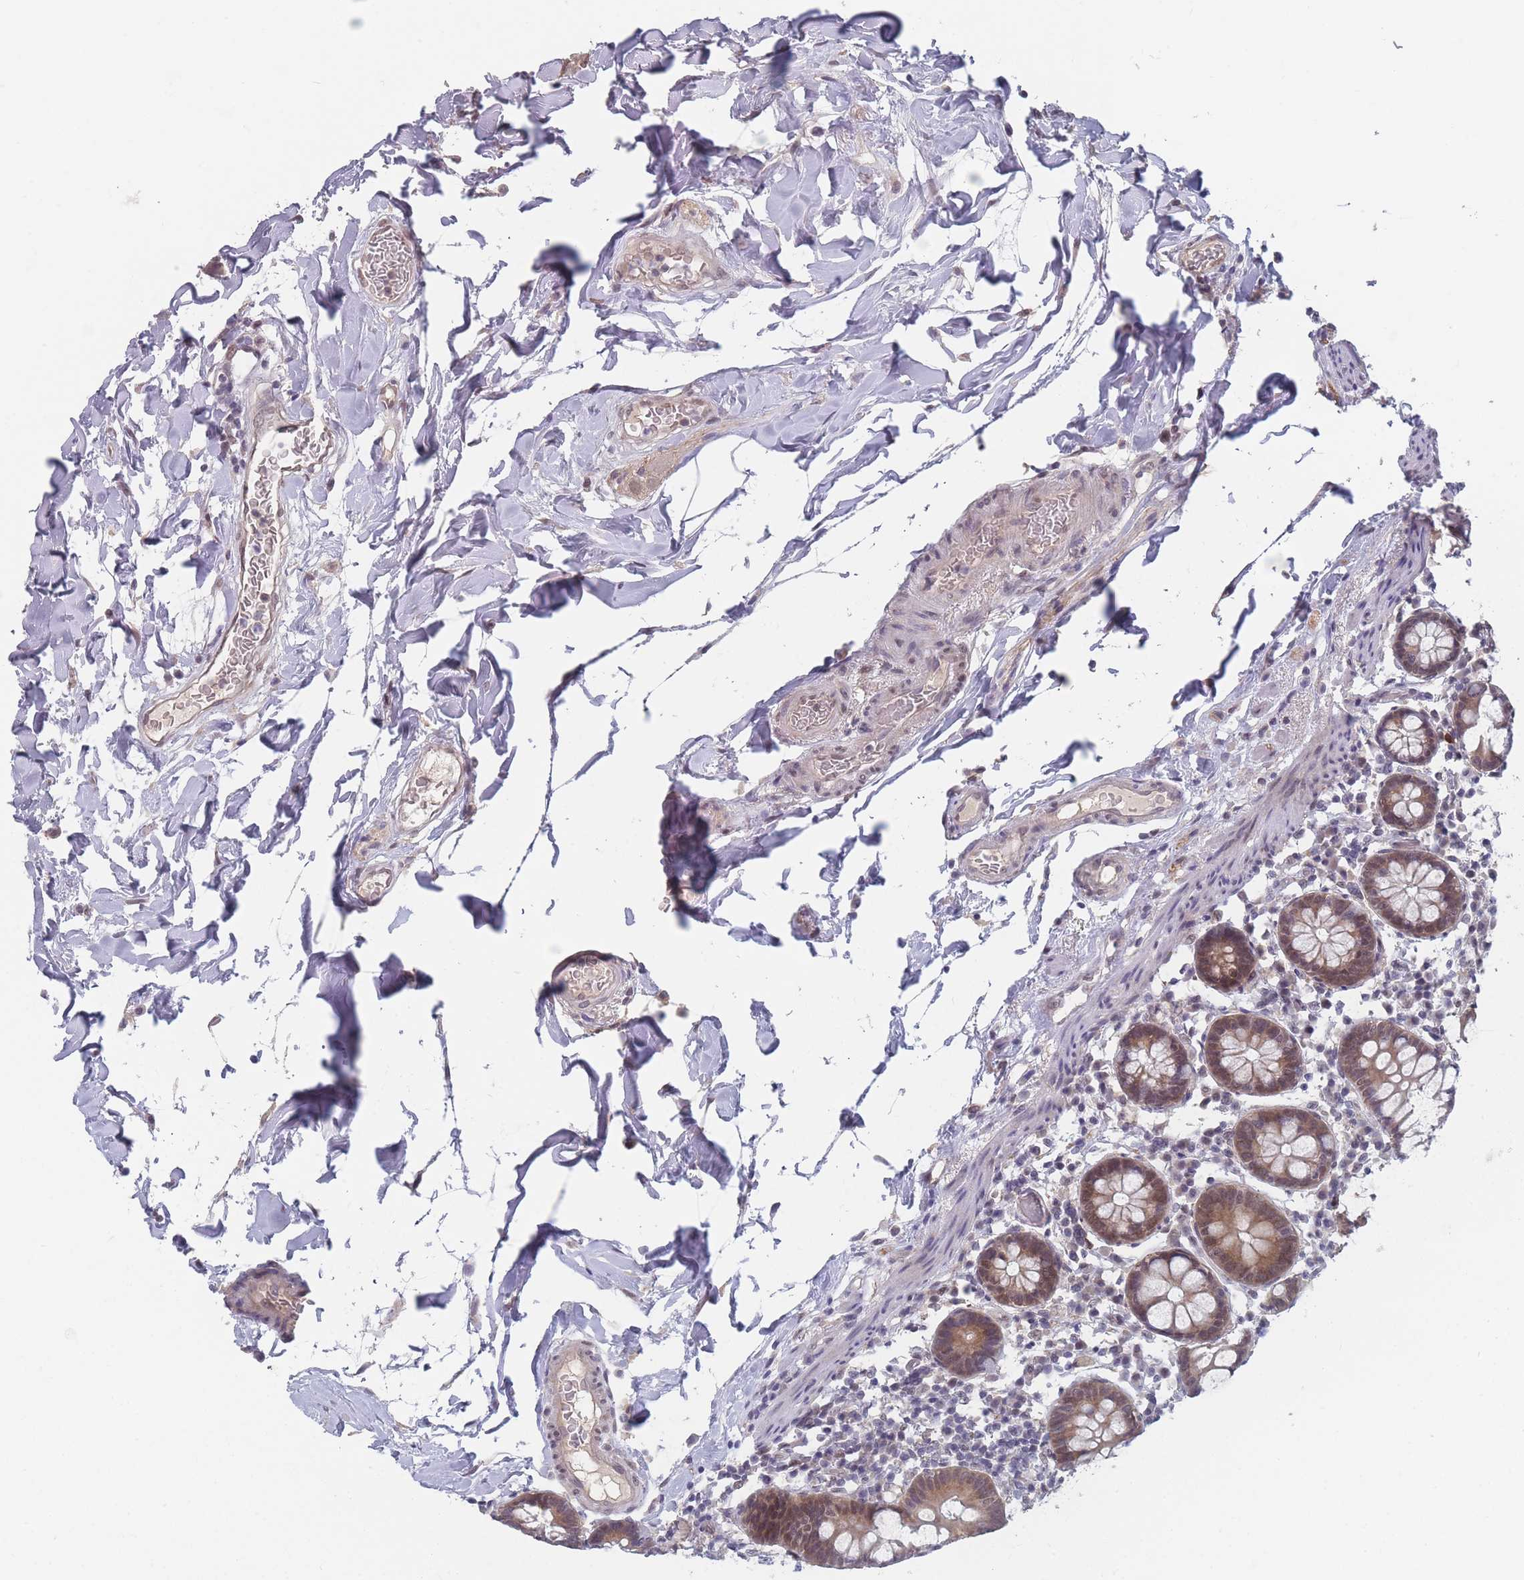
{"staining": {"intensity": "weak", "quantity": "25%-75%", "location": "cytoplasmic/membranous"}, "tissue": "colon", "cell_type": "Endothelial cells", "image_type": "normal", "snomed": [{"axis": "morphology", "description": "Normal tissue, NOS"}, {"axis": "topography", "description": "Colon"}], "caption": "Colon was stained to show a protein in brown. There is low levels of weak cytoplasmic/membranous positivity in about 25%-75% of endothelial cells. The staining is performed using DAB (3,3'-diaminobenzidine) brown chromogen to label protein expression. The nuclei are counter-stained blue using hematoxylin.", "gene": "ANKRD10", "patient": {"sex": "female", "age": 79}}